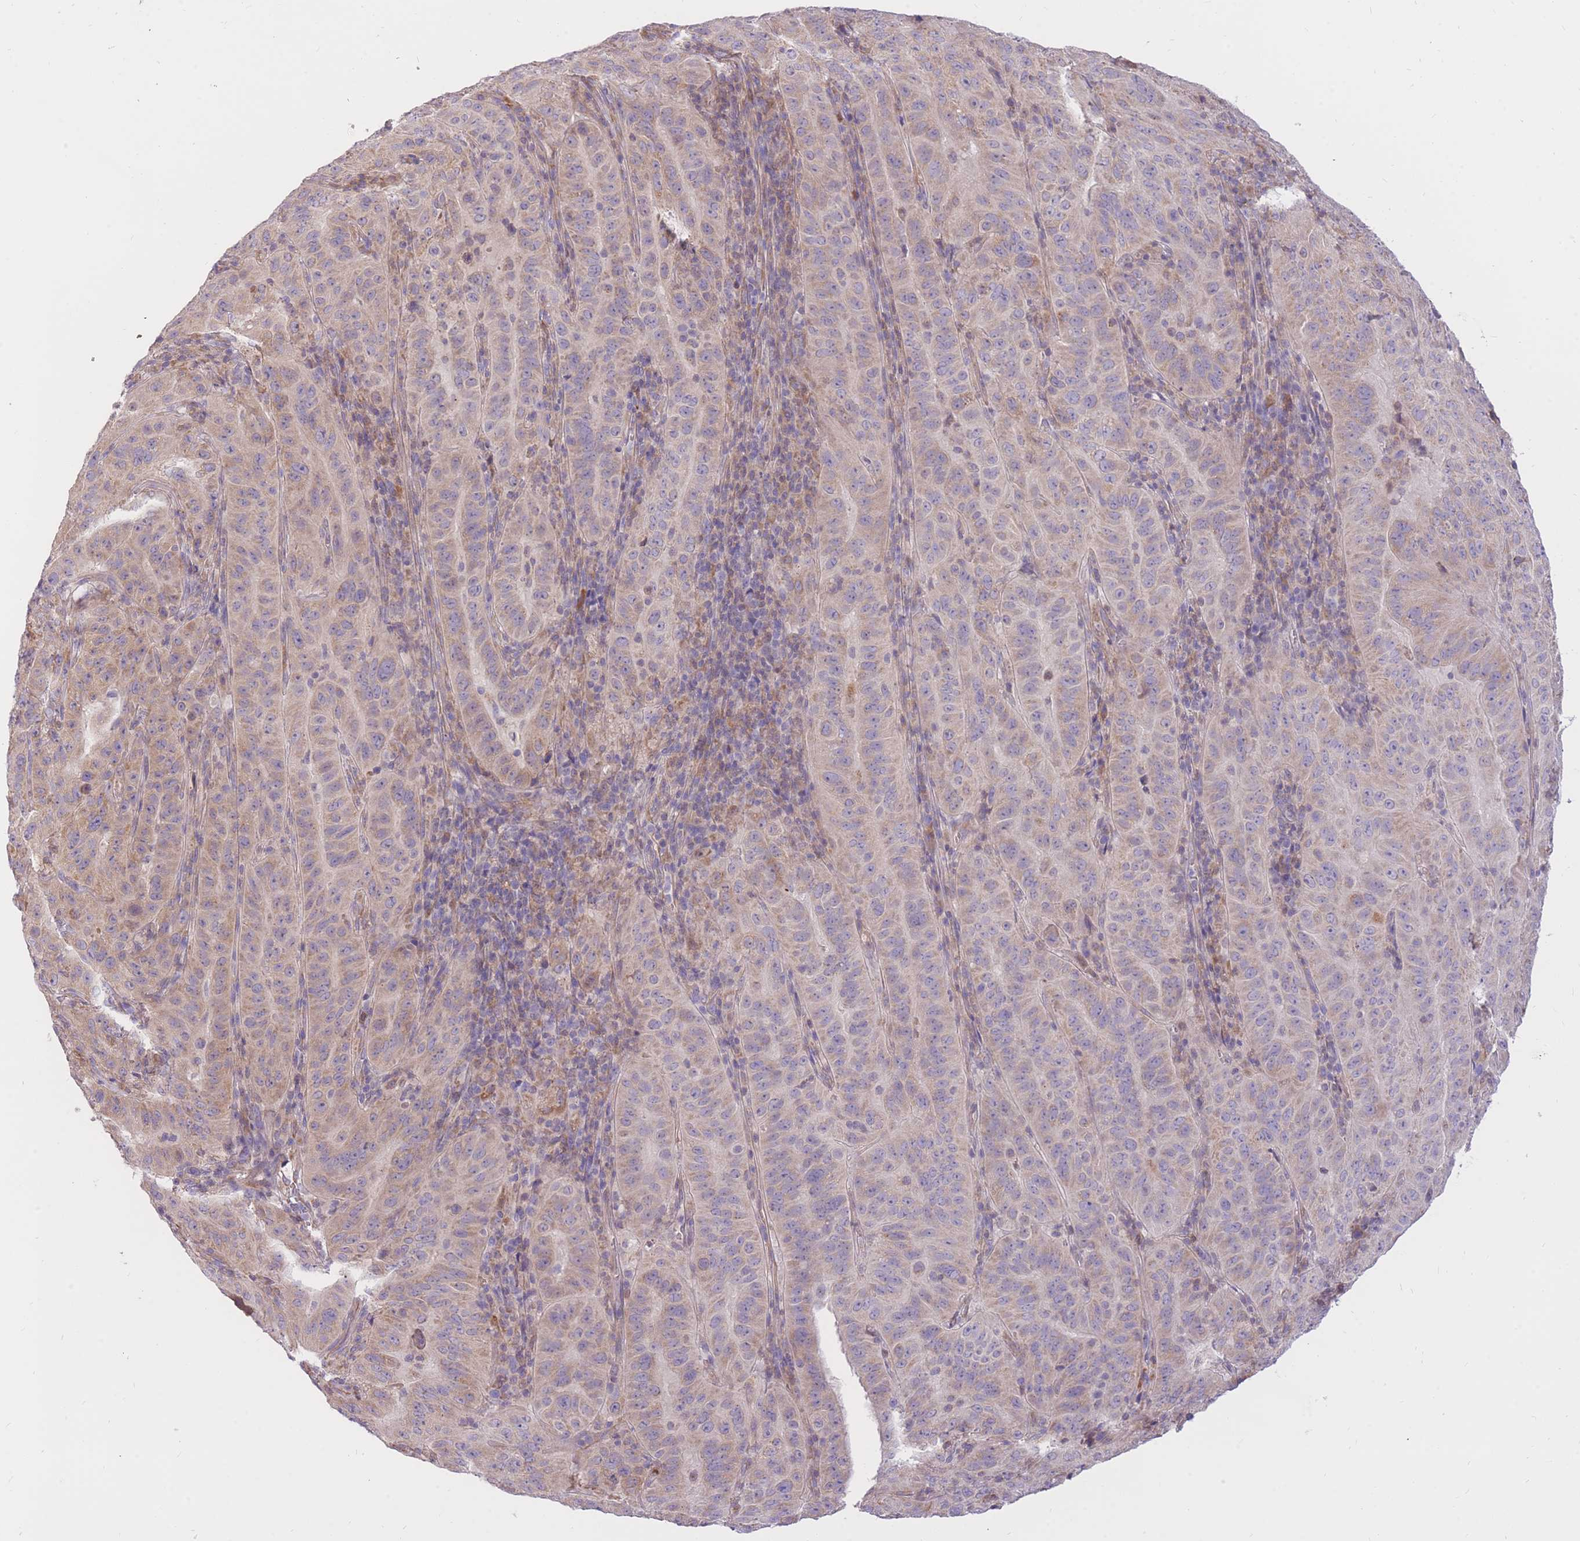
{"staining": {"intensity": "moderate", "quantity": "<25%", "location": "cytoplasmic/membranous"}, "tissue": "pancreatic cancer", "cell_type": "Tumor cells", "image_type": "cancer", "snomed": [{"axis": "morphology", "description": "Adenocarcinoma, NOS"}, {"axis": "topography", "description": "Pancreas"}], "caption": "Moderate cytoplasmic/membranous protein staining is identified in approximately <25% of tumor cells in pancreatic adenocarcinoma.", "gene": "TOPAZ1", "patient": {"sex": "male", "age": 63}}